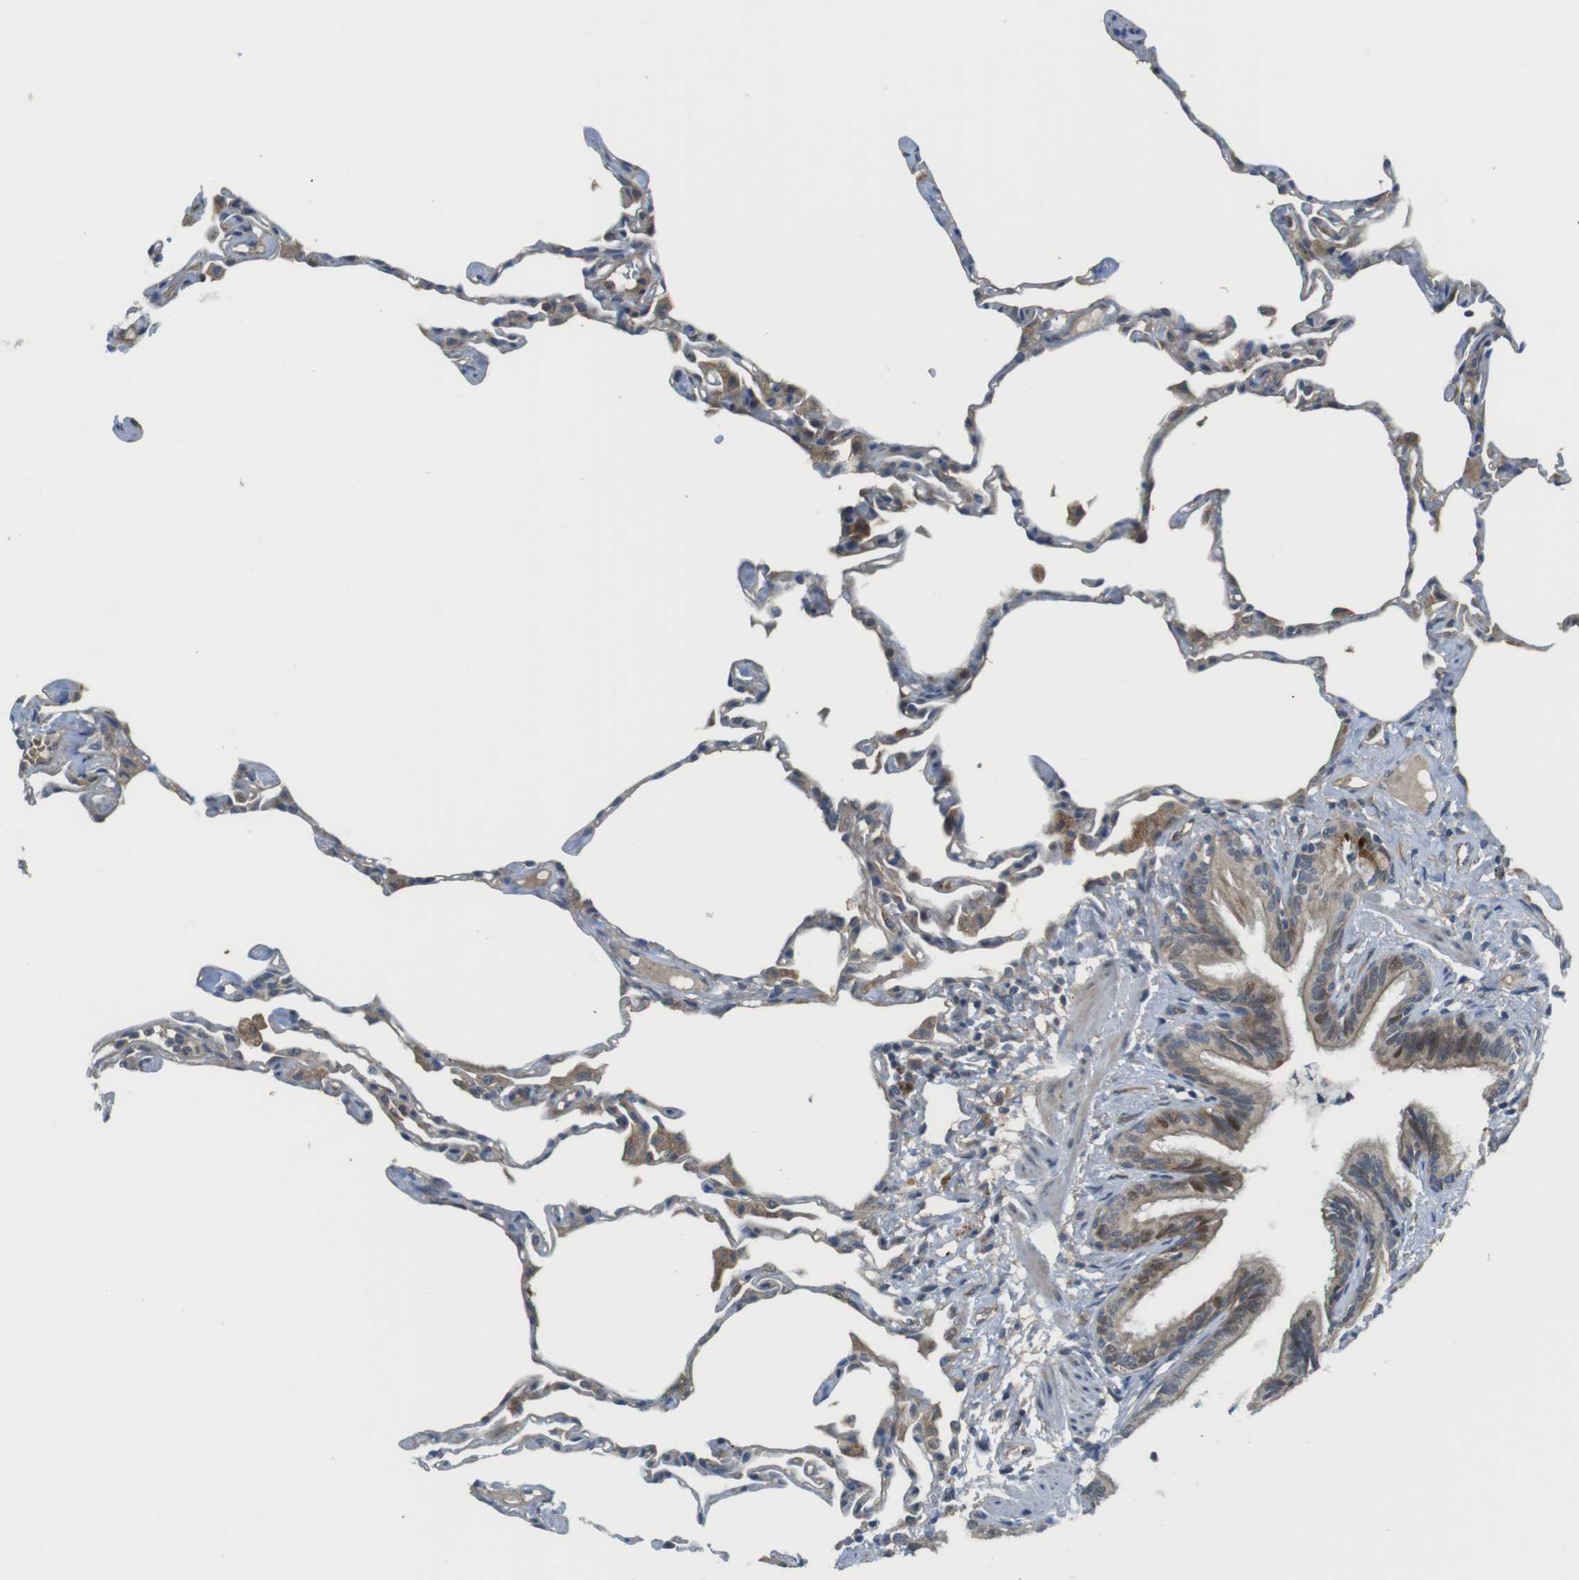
{"staining": {"intensity": "weak", "quantity": "25%-75%", "location": "cytoplasmic/membranous"}, "tissue": "lung", "cell_type": "Alveolar cells", "image_type": "normal", "snomed": [{"axis": "morphology", "description": "Normal tissue, NOS"}, {"axis": "topography", "description": "Lung"}], "caption": "Human lung stained with a brown dye exhibits weak cytoplasmic/membranous positive expression in about 25%-75% of alveolar cells.", "gene": "ABHD15", "patient": {"sex": "female", "age": 49}}